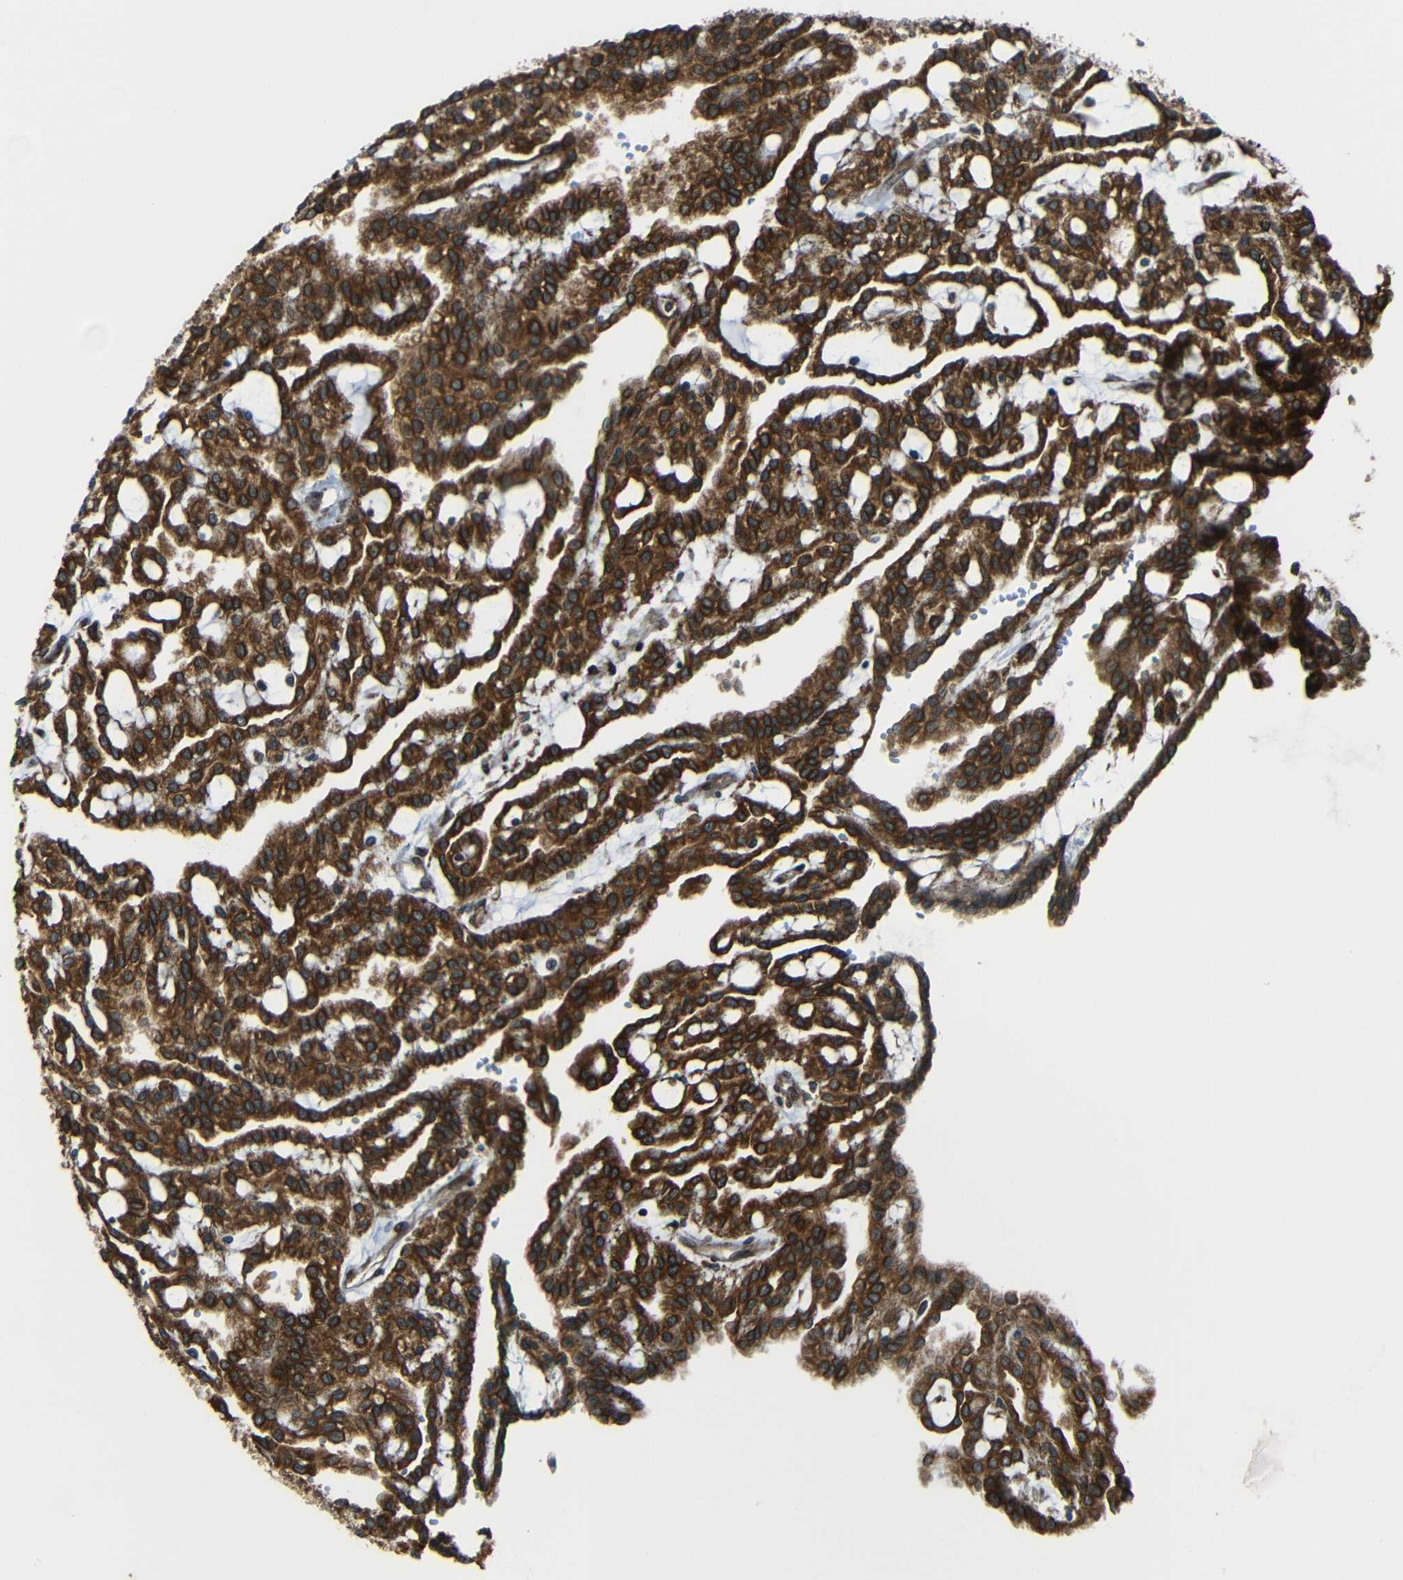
{"staining": {"intensity": "strong", "quantity": ">75%", "location": "cytoplasmic/membranous"}, "tissue": "renal cancer", "cell_type": "Tumor cells", "image_type": "cancer", "snomed": [{"axis": "morphology", "description": "Adenocarcinoma, NOS"}, {"axis": "topography", "description": "Kidney"}], "caption": "Adenocarcinoma (renal) stained for a protein demonstrates strong cytoplasmic/membranous positivity in tumor cells.", "gene": "VAPB", "patient": {"sex": "male", "age": 63}}